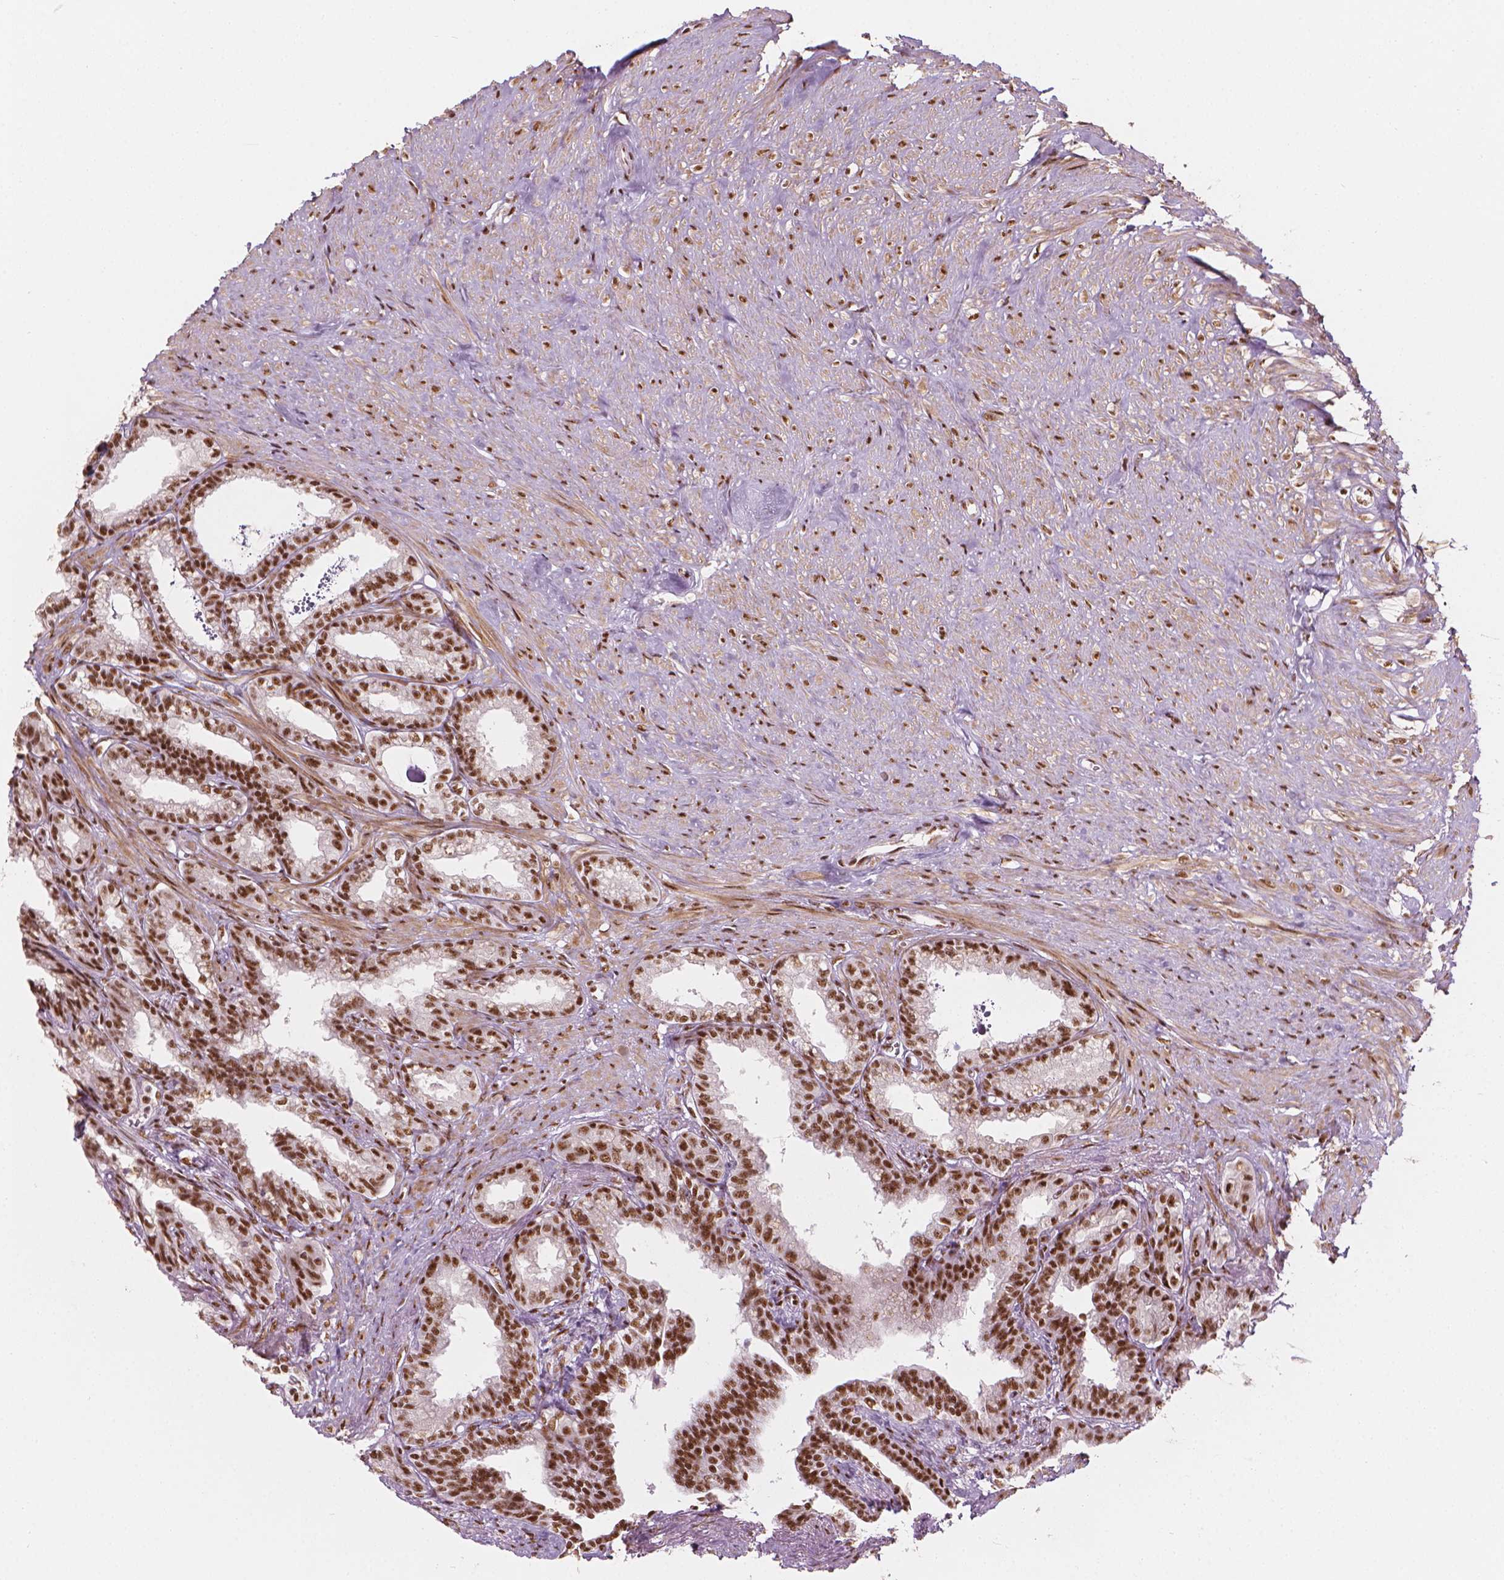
{"staining": {"intensity": "moderate", "quantity": ">75%", "location": "nuclear"}, "tissue": "seminal vesicle", "cell_type": "Glandular cells", "image_type": "normal", "snomed": [{"axis": "morphology", "description": "Normal tissue, NOS"}, {"axis": "morphology", "description": "Urothelial carcinoma, NOS"}, {"axis": "topography", "description": "Urinary bladder"}, {"axis": "topography", "description": "Seminal veicle"}], "caption": "Immunohistochemistry (IHC) photomicrograph of benign seminal vesicle: human seminal vesicle stained using immunohistochemistry (IHC) reveals medium levels of moderate protein expression localized specifically in the nuclear of glandular cells, appearing as a nuclear brown color.", "gene": "ELF2", "patient": {"sex": "male", "age": 76}}